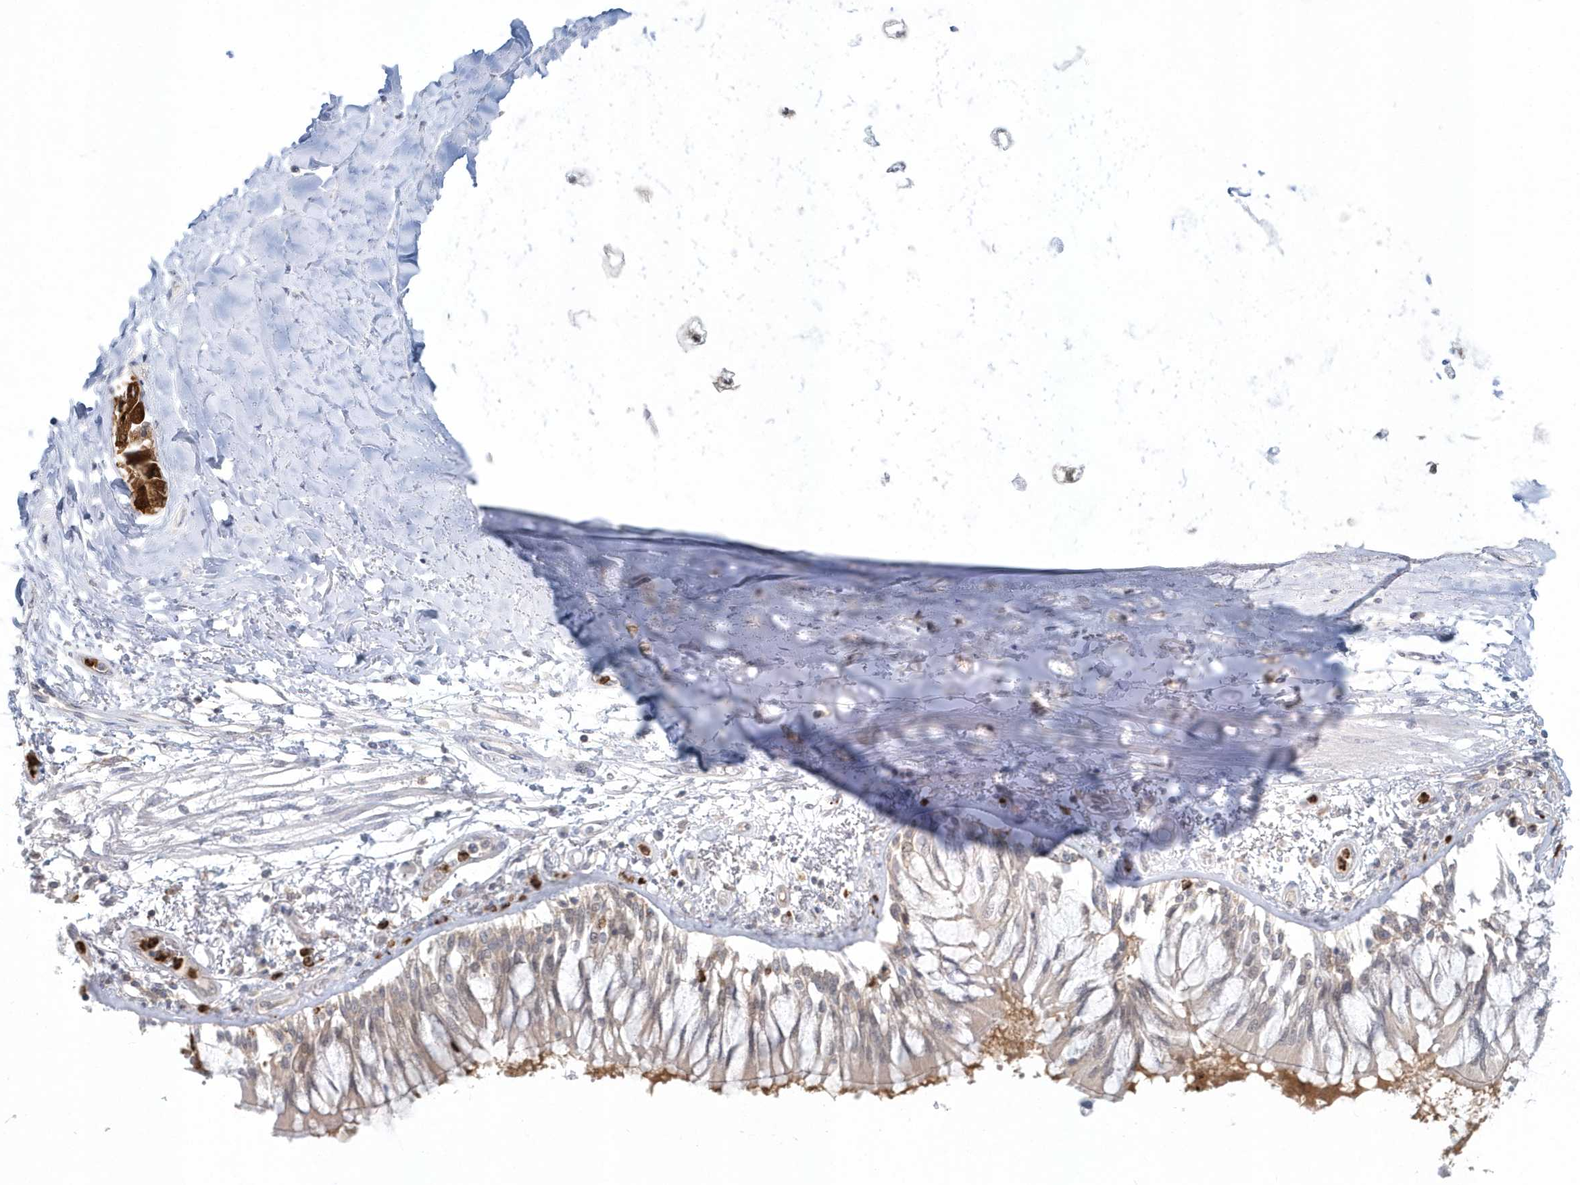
{"staining": {"intensity": "weak", "quantity": ">75%", "location": "cytoplasmic/membranous"}, "tissue": "adipose tissue", "cell_type": "Adipocytes", "image_type": "normal", "snomed": [{"axis": "morphology", "description": "Normal tissue, NOS"}, {"axis": "topography", "description": "Cartilage tissue"}, {"axis": "topography", "description": "Bronchus"}, {"axis": "topography", "description": "Lung"}, {"axis": "topography", "description": "Peripheral nerve tissue"}], "caption": "The histopathology image exhibits a brown stain indicating the presence of a protein in the cytoplasmic/membranous of adipocytes in adipose tissue. The staining was performed using DAB, with brown indicating positive protein expression. Nuclei are stained blue with hematoxylin.", "gene": "RNF7", "patient": {"sex": "female", "age": 49}}